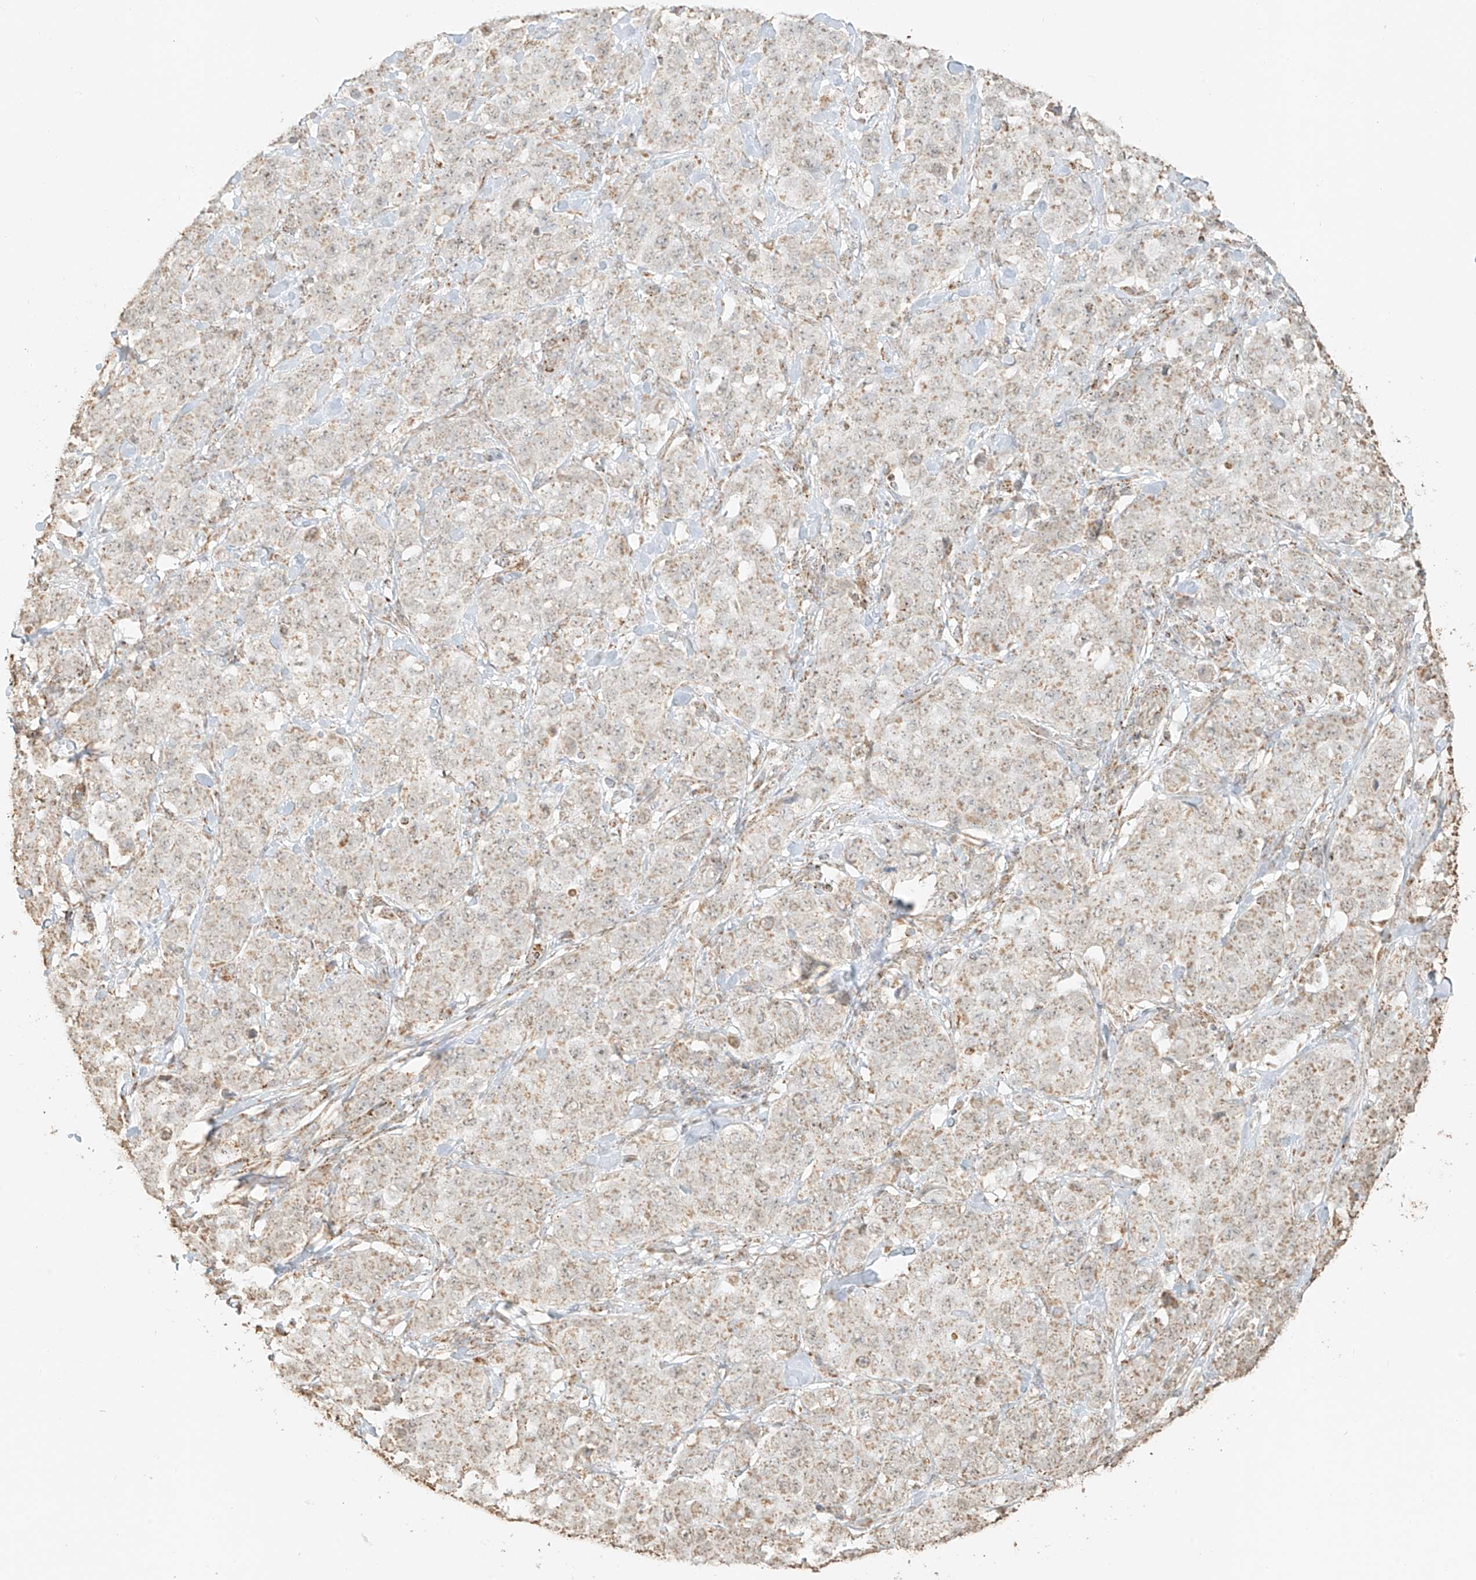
{"staining": {"intensity": "weak", "quantity": "25%-75%", "location": "cytoplasmic/membranous"}, "tissue": "stomach cancer", "cell_type": "Tumor cells", "image_type": "cancer", "snomed": [{"axis": "morphology", "description": "Adenocarcinoma, NOS"}, {"axis": "topography", "description": "Stomach"}], "caption": "Stomach cancer (adenocarcinoma) stained for a protein (brown) displays weak cytoplasmic/membranous positive staining in about 25%-75% of tumor cells.", "gene": "MIPEP", "patient": {"sex": "male", "age": 48}}